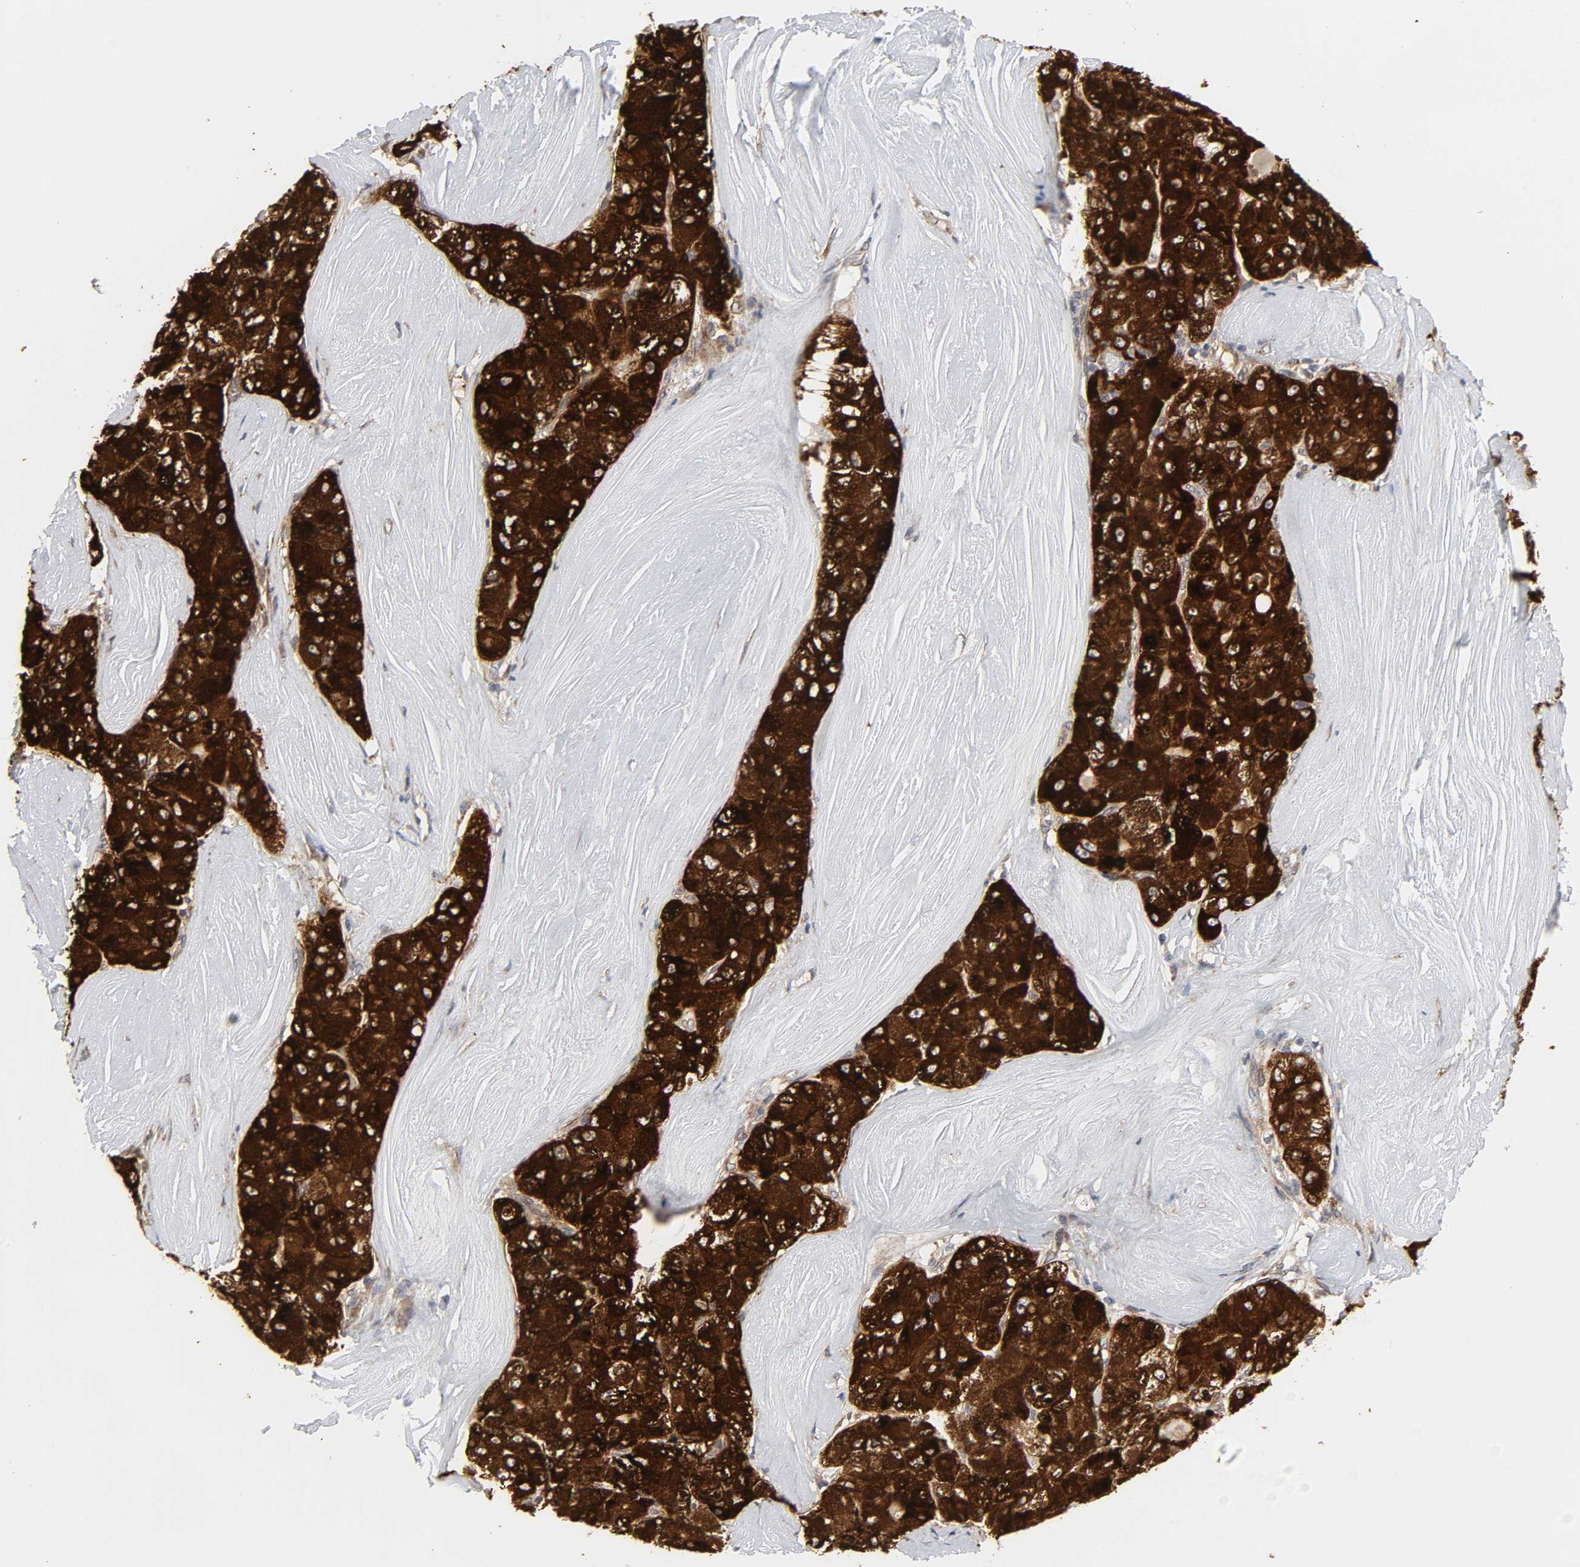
{"staining": {"intensity": "strong", "quantity": ">75%", "location": "cytoplasmic/membranous"}, "tissue": "liver cancer", "cell_type": "Tumor cells", "image_type": "cancer", "snomed": [{"axis": "morphology", "description": "Carcinoma, Hepatocellular, NOS"}, {"axis": "topography", "description": "Liver"}], "caption": "Protein positivity by immunohistochemistry (IHC) shows strong cytoplasmic/membranous positivity in about >75% of tumor cells in liver cancer.", "gene": "POR", "patient": {"sex": "male", "age": 80}}